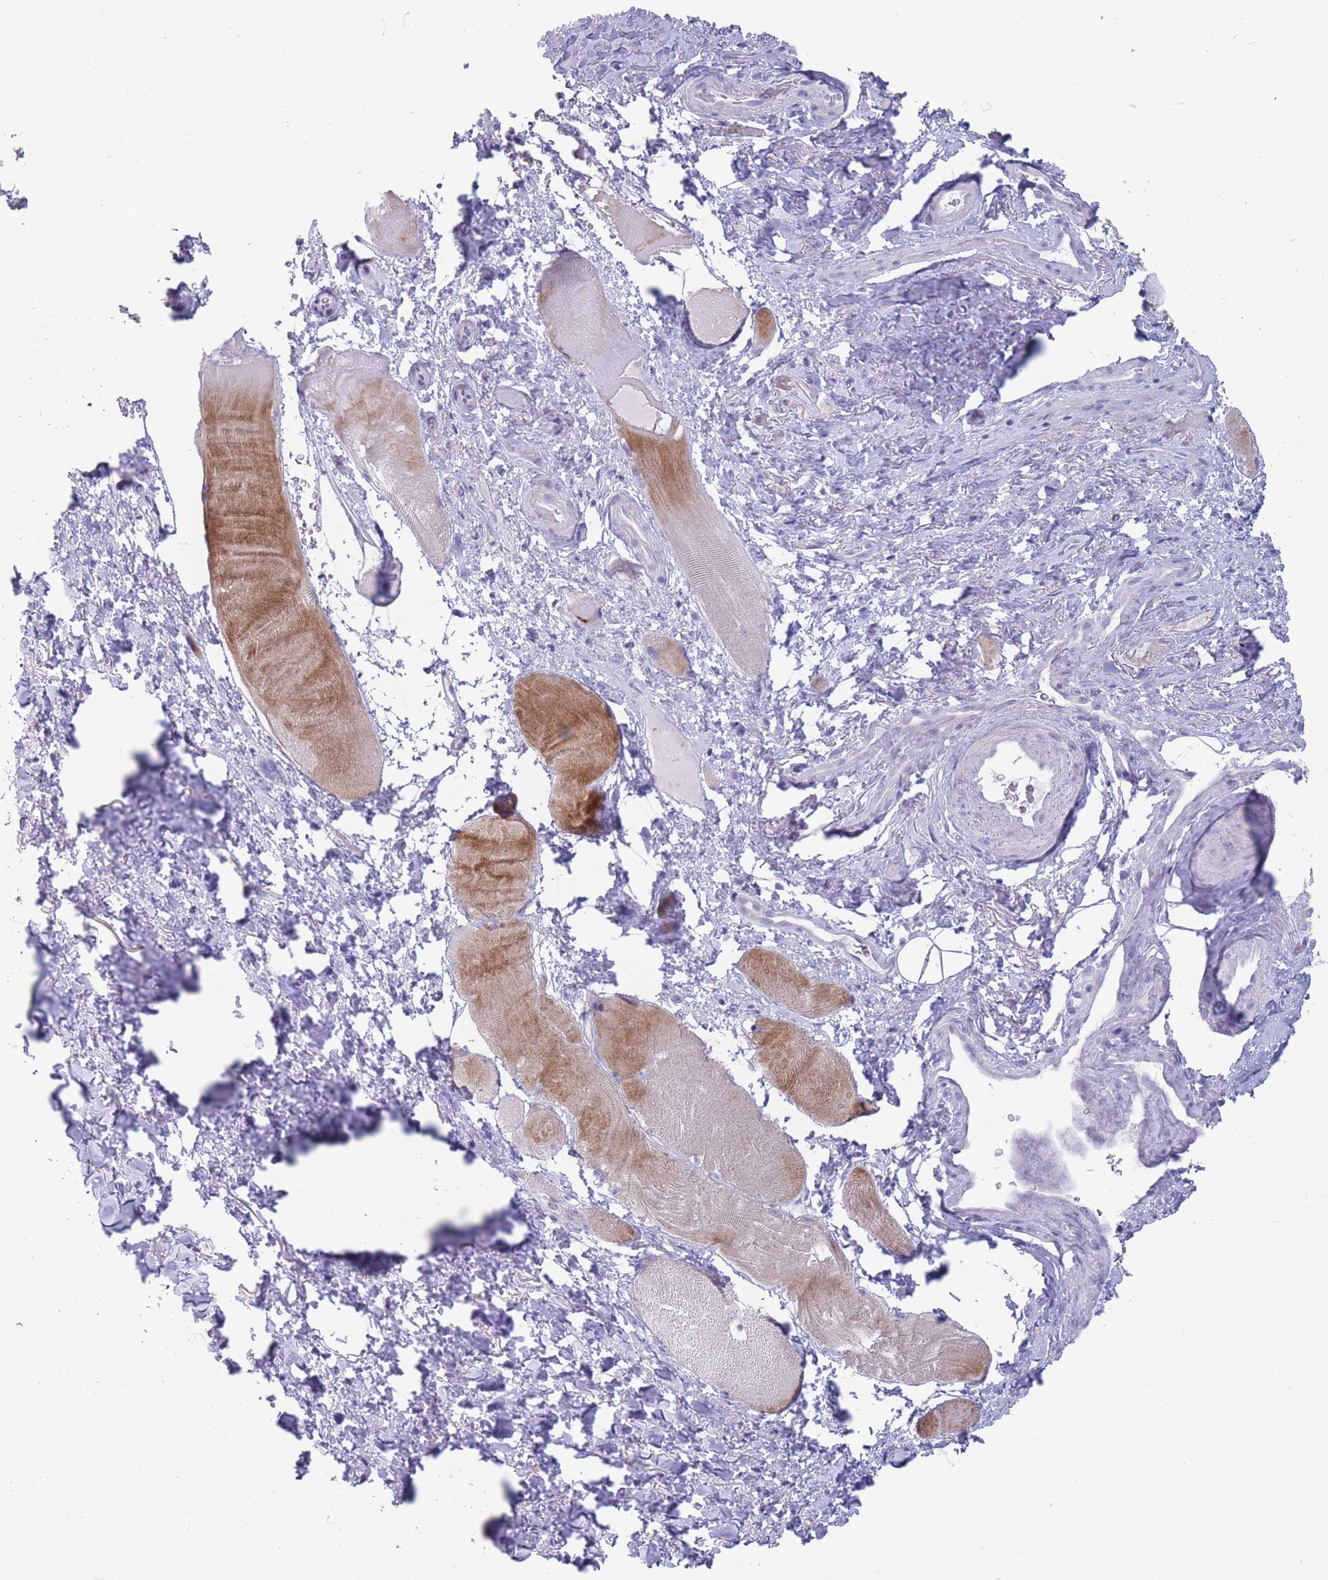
{"staining": {"intensity": "moderate", "quantity": "<25%", "location": "cytoplasmic/membranous"}, "tissue": "smooth muscle", "cell_type": "Smooth muscle cells", "image_type": "normal", "snomed": [{"axis": "morphology", "description": "Normal tissue, NOS"}, {"axis": "topography", "description": "Smooth muscle"}, {"axis": "topography", "description": "Peripheral nerve tissue"}], "caption": "Smooth muscle stained with DAB immunohistochemistry (IHC) reveals low levels of moderate cytoplasmic/membranous expression in about <25% of smooth muscle cells. (brown staining indicates protein expression, while blue staining denotes nuclei).", "gene": "PAIP2B", "patient": {"sex": "male", "age": 69}}